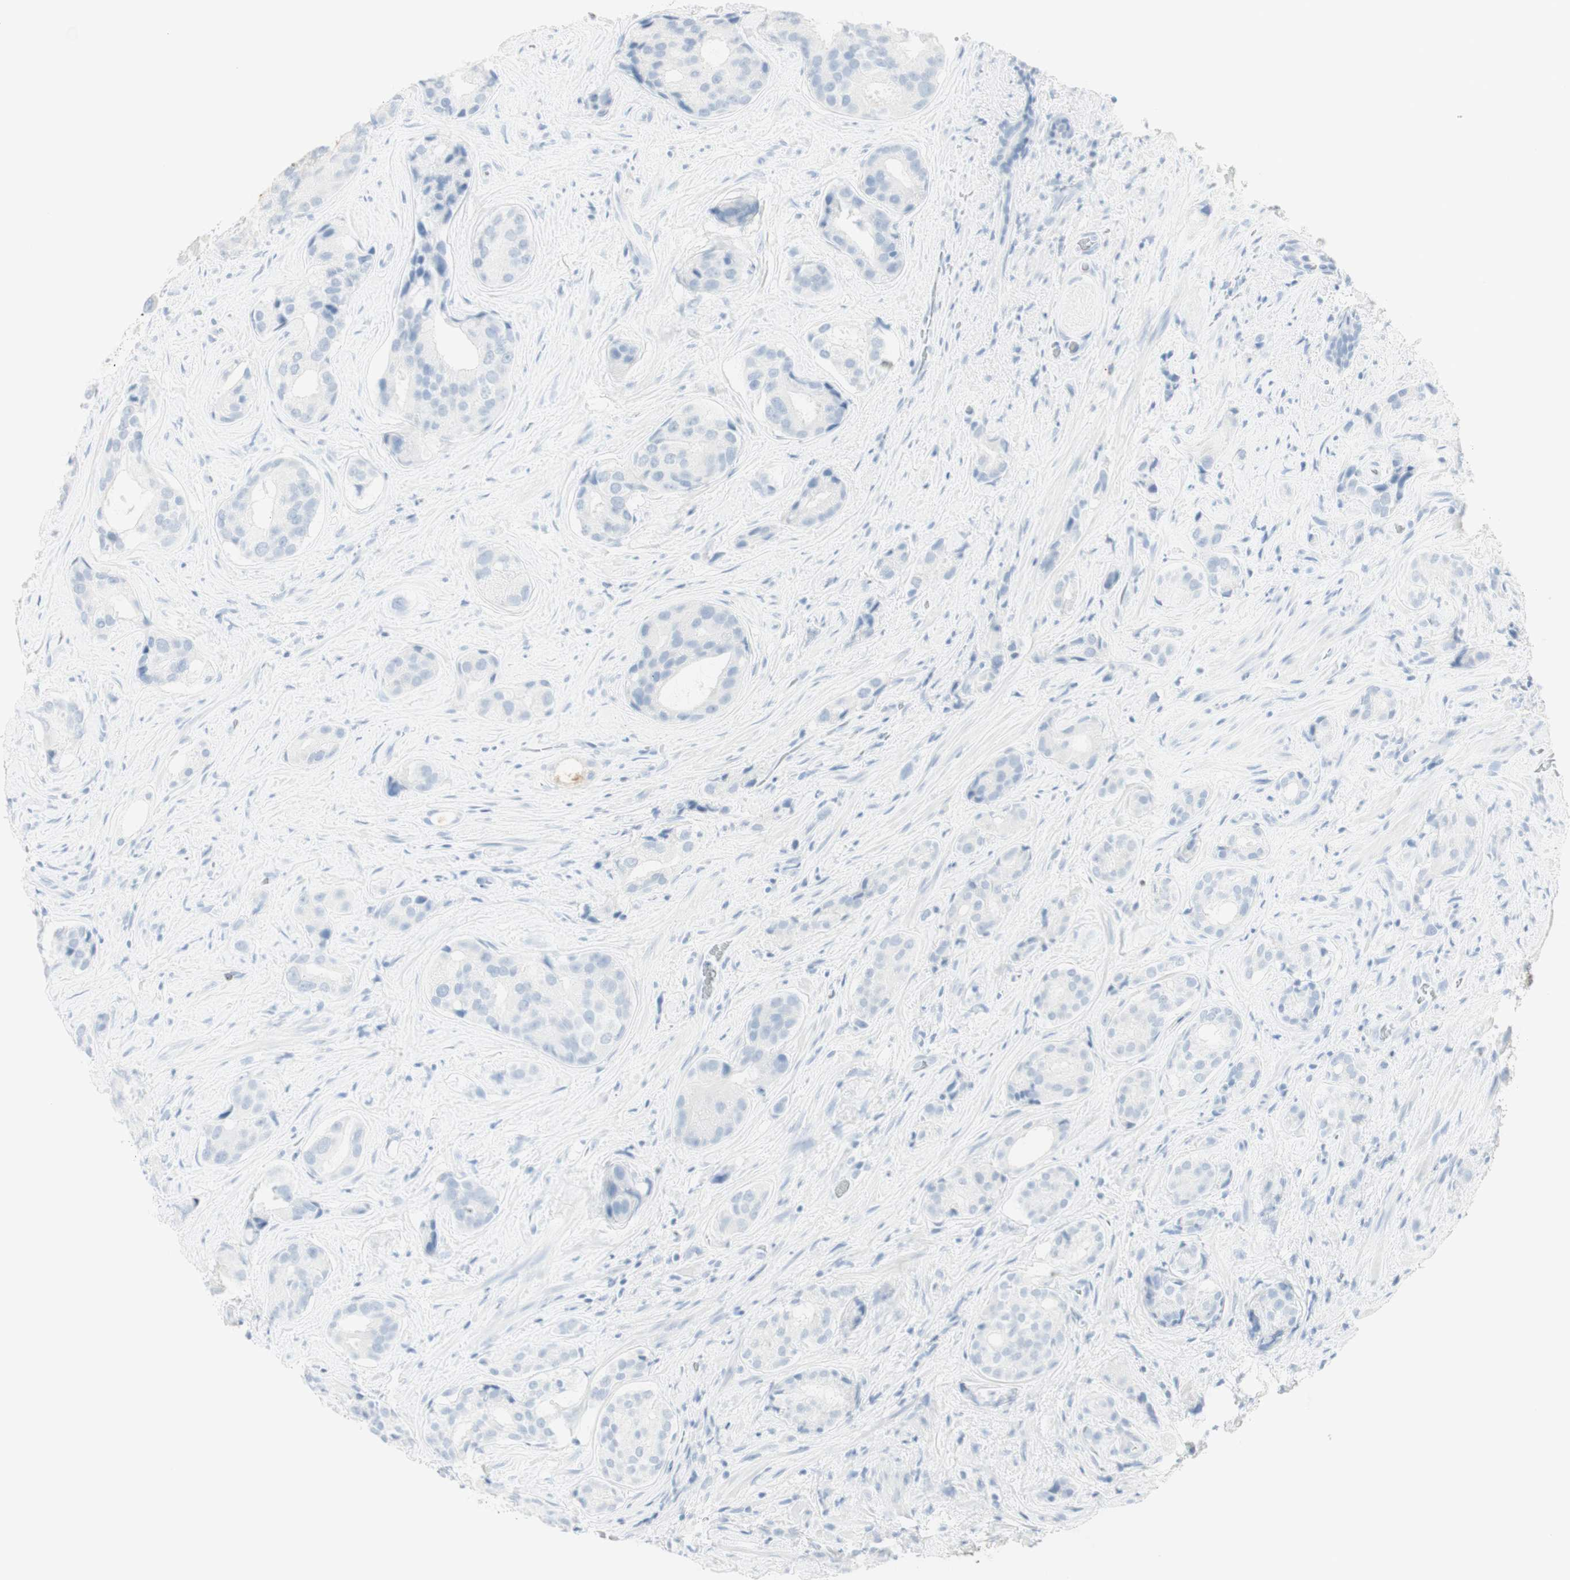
{"staining": {"intensity": "negative", "quantity": "none", "location": "none"}, "tissue": "prostate cancer", "cell_type": "Tumor cells", "image_type": "cancer", "snomed": [{"axis": "morphology", "description": "Adenocarcinoma, High grade"}, {"axis": "topography", "description": "Prostate"}], "caption": "Immunohistochemistry histopathology image of neoplastic tissue: human high-grade adenocarcinoma (prostate) stained with DAB reveals no significant protein staining in tumor cells.", "gene": "NAPSA", "patient": {"sex": "male", "age": 71}}